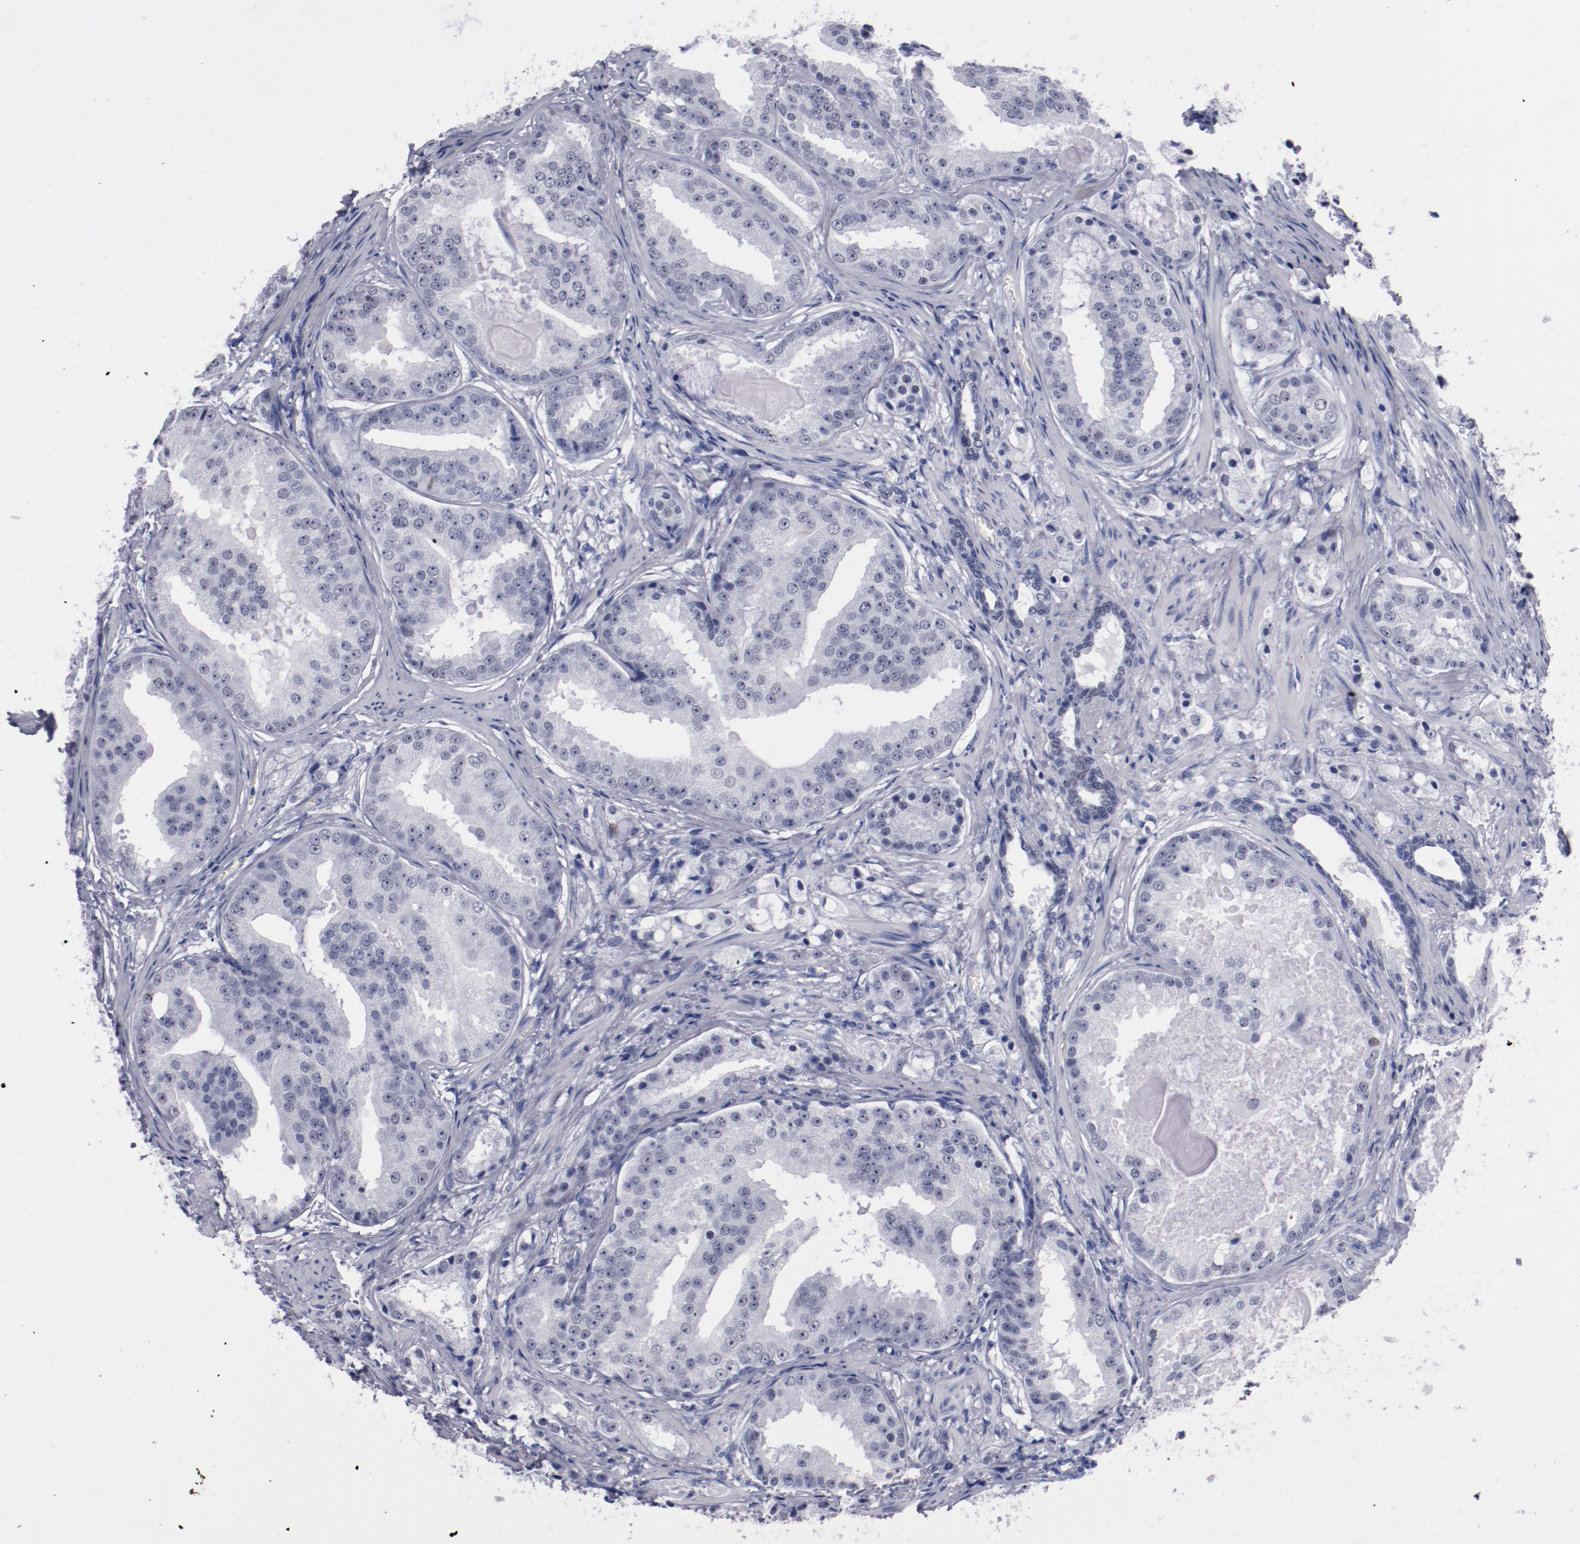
{"staining": {"intensity": "negative", "quantity": "none", "location": "none"}, "tissue": "prostate cancer", "cell_type": "Tumor cells", "image_type": "cancer", "snomed": [{"axis": "morphology", "description": "Adenocarcinoma, High grade"}, {"axis": "topography", "description": "Prostate"}], "caption": "DAB immunohistochemical staining of human prostate cancer exhibits no significant staining in tumor cells.", "gene": "HNF1B", "patient": {"sex": "male", "age": 68}}